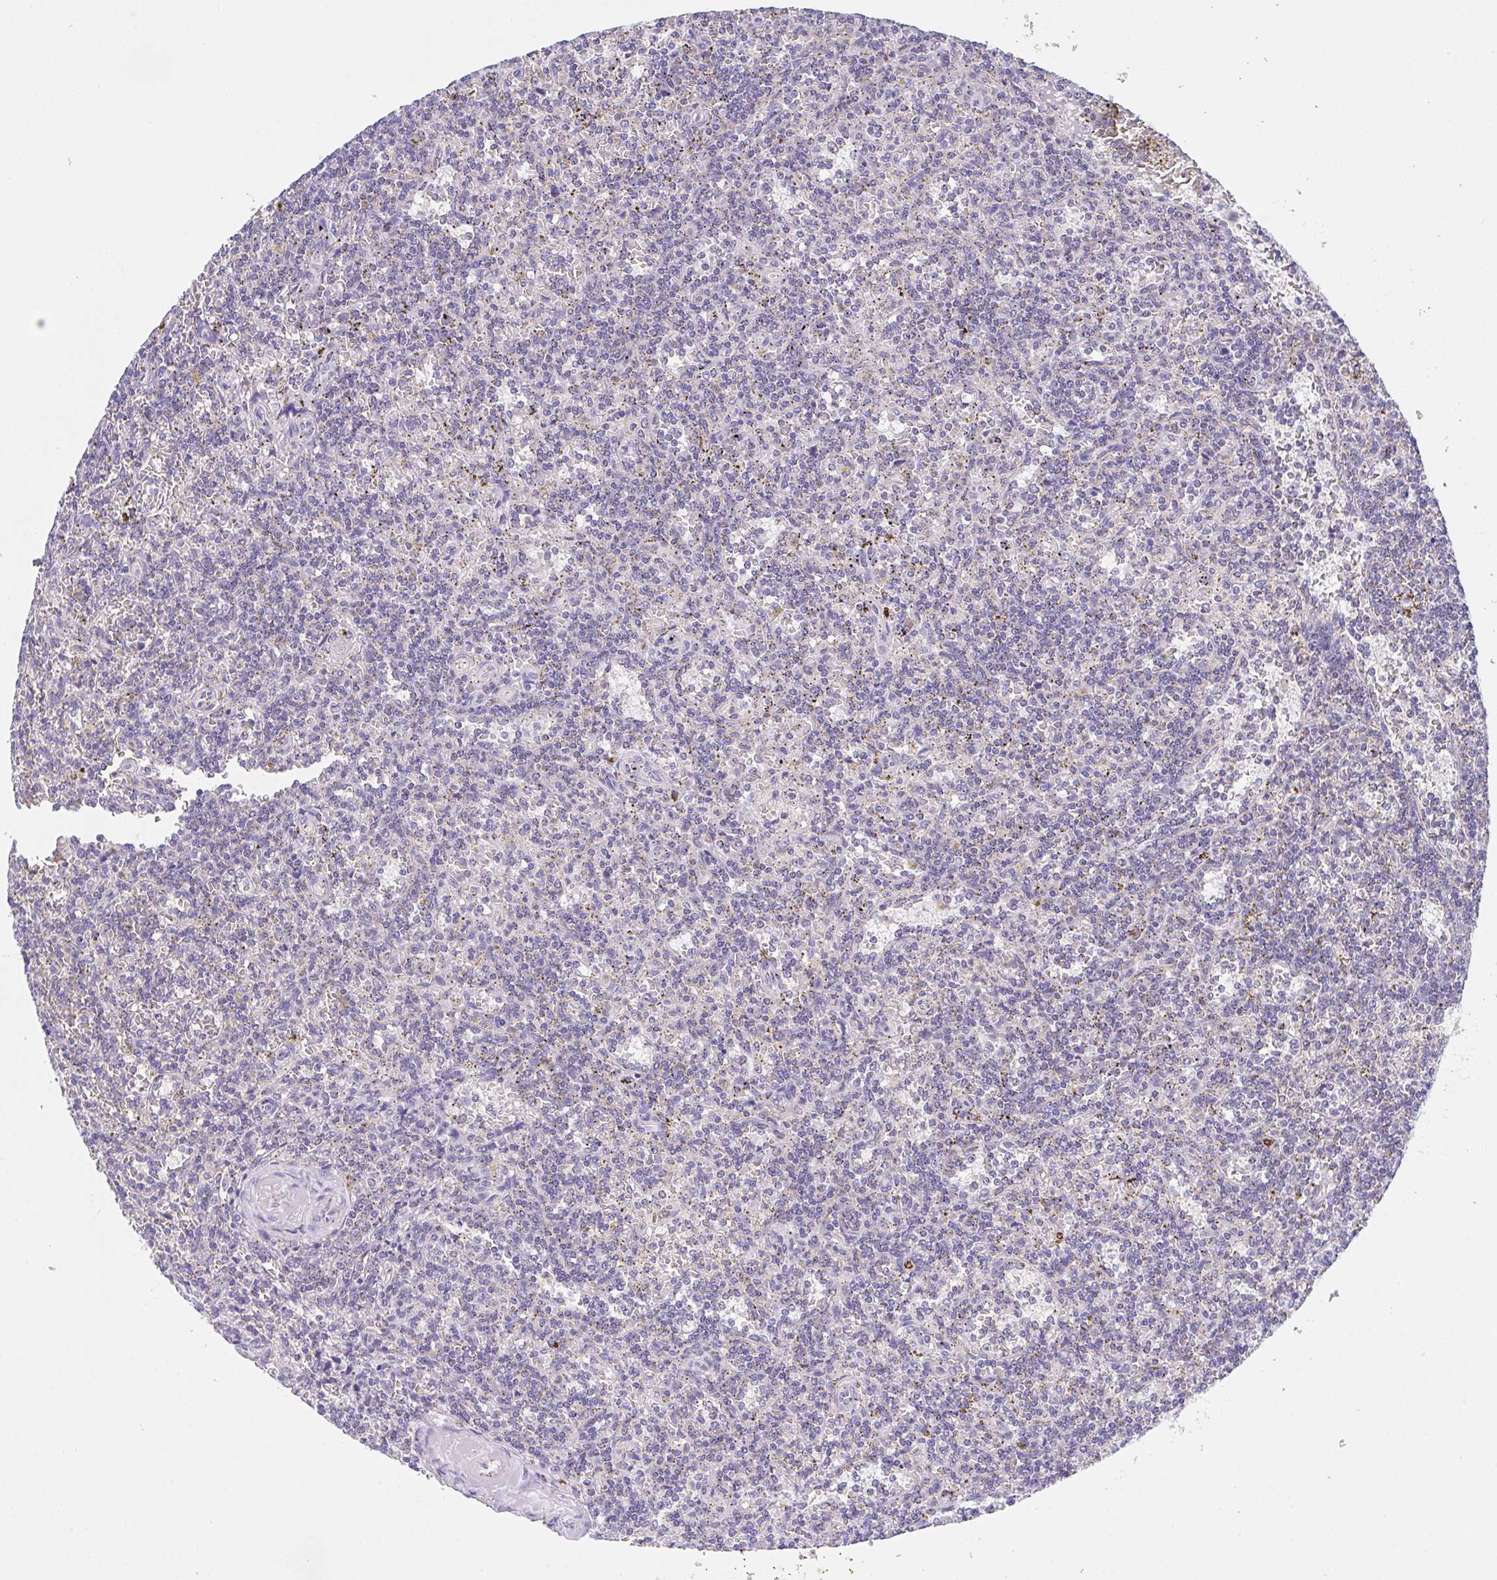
{"staining": {"intensity": "negative", "quantity": "none", "location": "none"}, "tissue": "lymphoma", "cell_type": "Tumor cells", "image_type": "cancer", "snomed": [{"axis": "morphology", "description": "Malignant lymphoma, non-Hodgkin's type, Low grade"}, {"axis": "topography", "description": "Spleen"}], "caption": "The photomicrograph reveals no staining of tumor cells in low-grade malignant lymphoma, non-Hodgkin's type.", "gene": "PROSER3", "patient": {"sex": "male", "age": 73}}